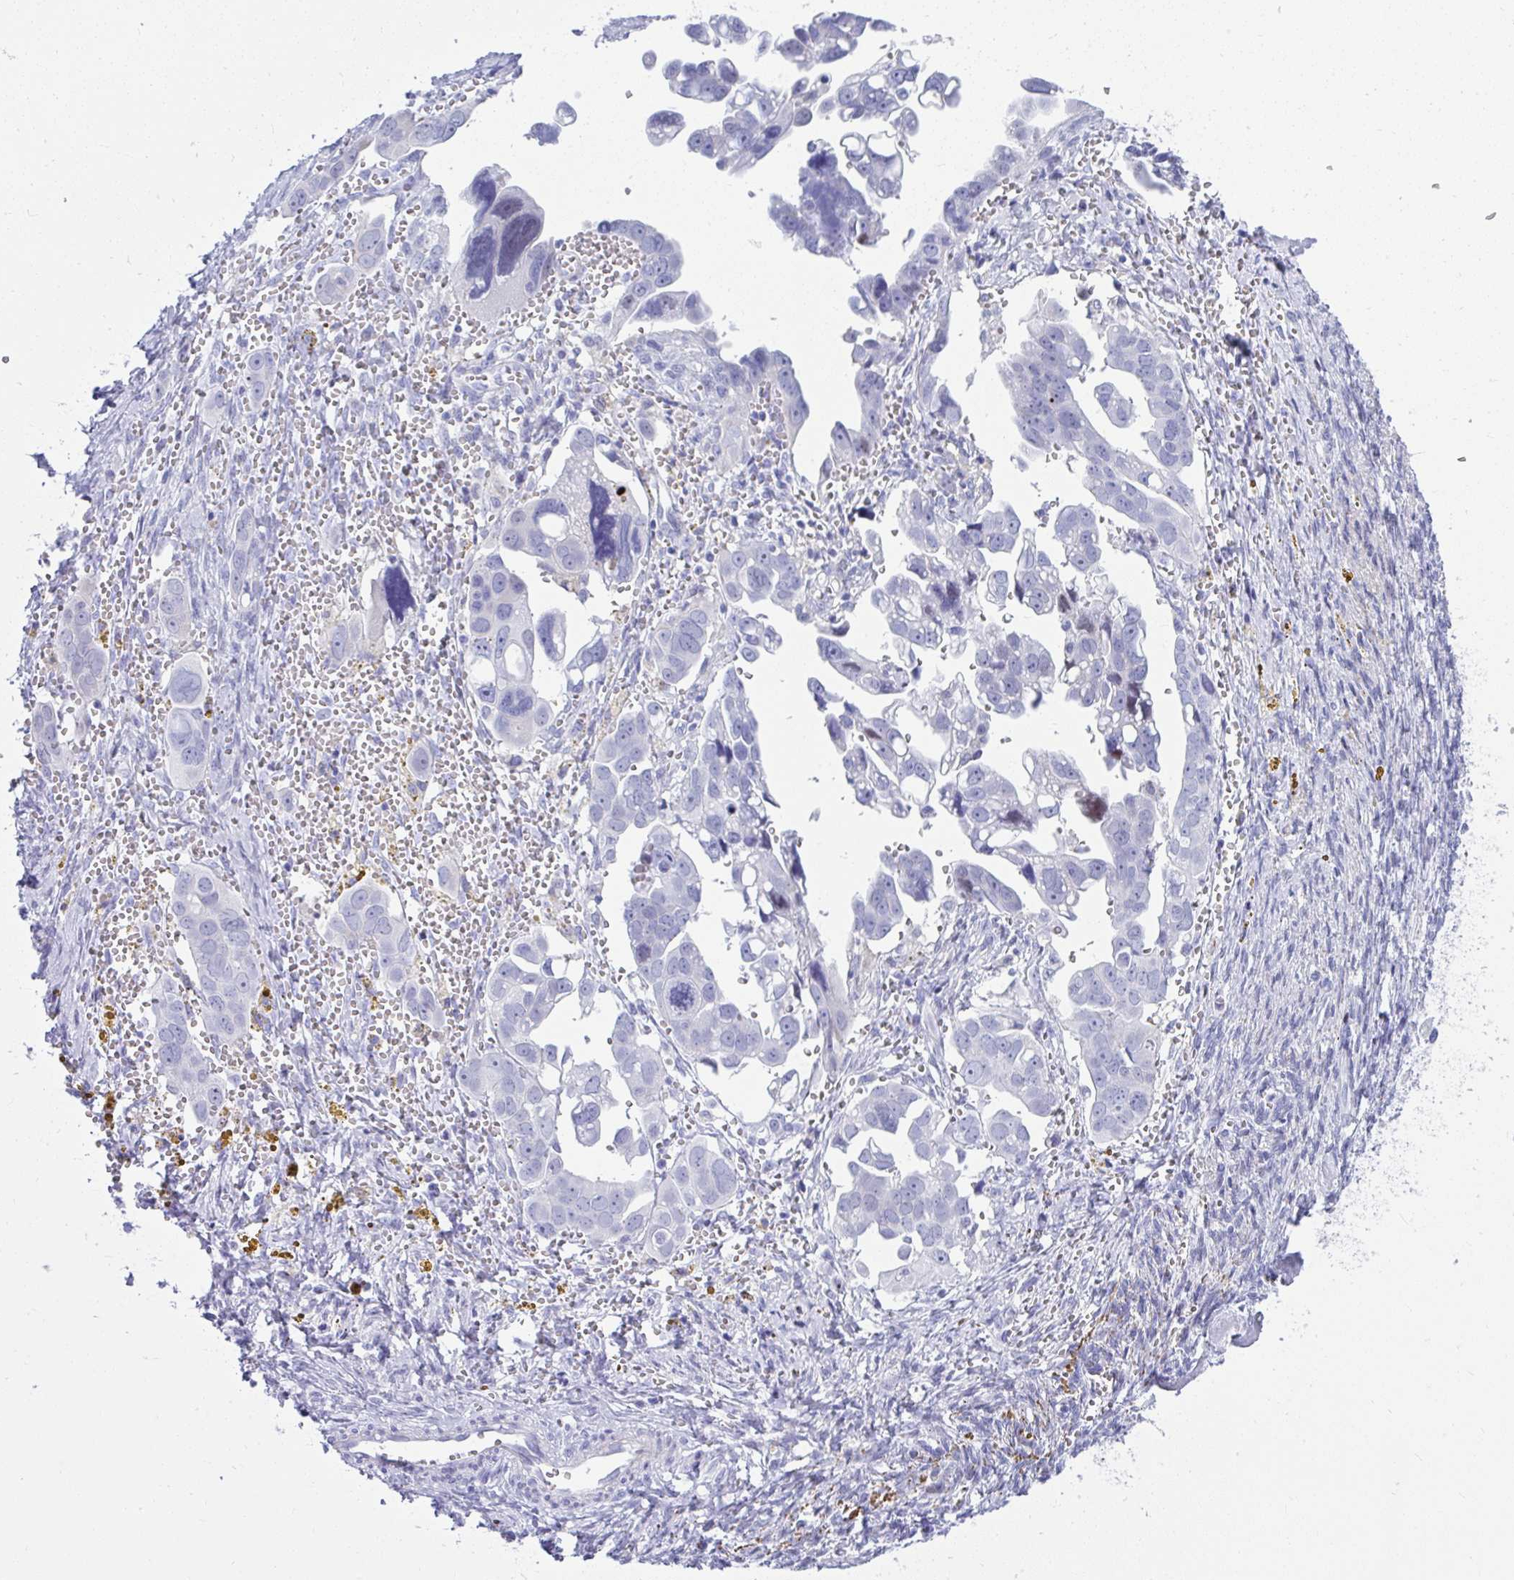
{"staining": {"intensity": "negative", "quantity": "none", "location": "none"}, "tissue": "ovarian cancer", "cell_type": "Tumor cells", "image_type": "cancer", "snomed": [{"axis": "morphology", "description": "Cystadenocarcinoma, serous, NOS"}, {"axis": "topography", "description": "Ovary"}], "caption": "DAB (3,3'-diaminobenzidine) immunohistochemical staining of human ovarian cancer (serous cystadenocarcinoma) exhibits no significant staining in tumor cells.", "gene": "ISL1", "patient": {"sex": "female", "age": 59}}